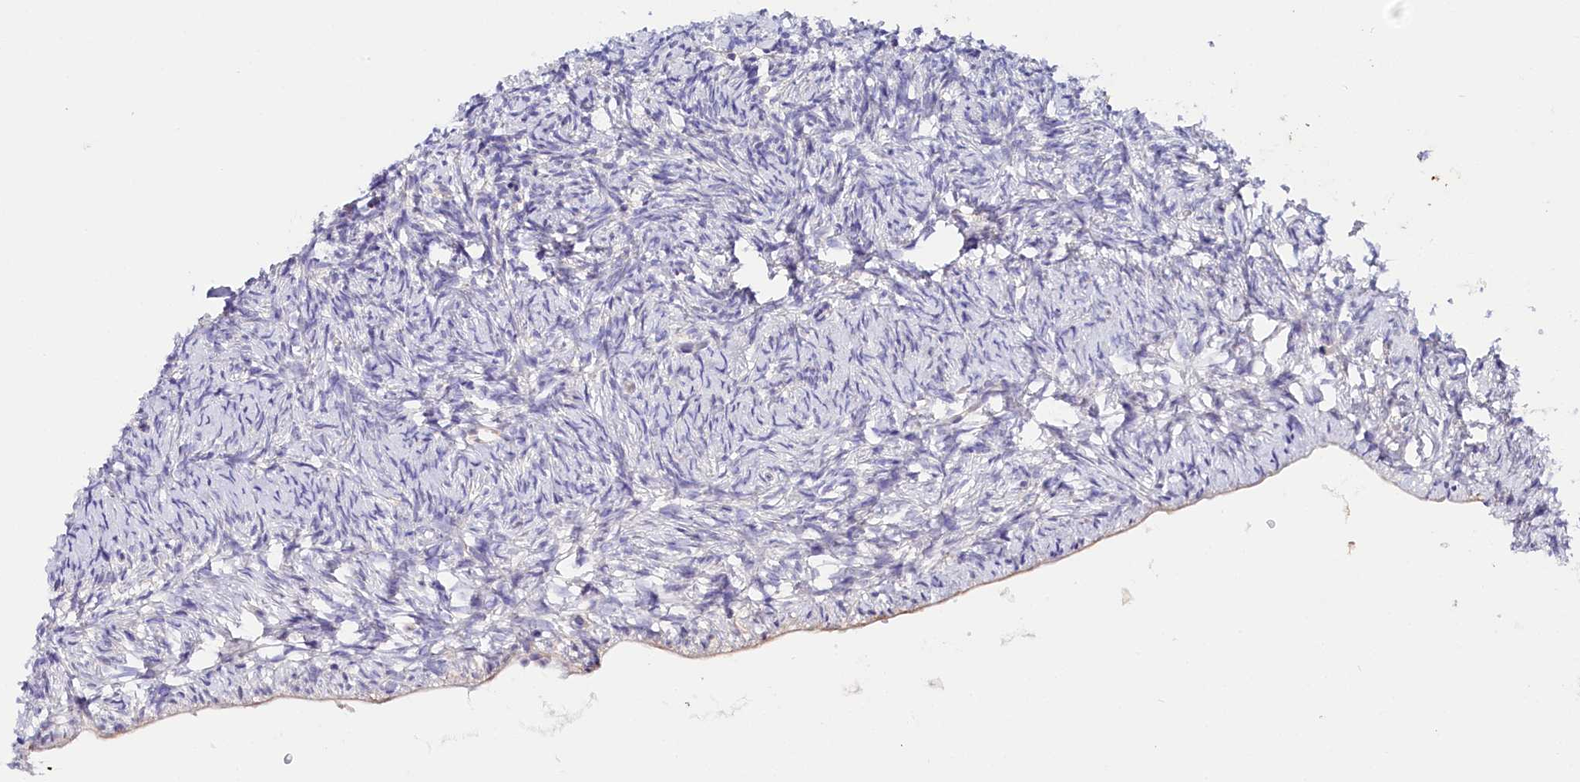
{"staining": {"intensity": "negative", "quantity": "none", "location": "none"}, "tissue": "ovary", "cell_type": "Ovarian stroma cells", "image_type": "normal", "snomed": [{"axis": "morphology", "description": "Normal tissue, NOS"}, {"axis": "topography", "description": "Ovary"}], "caption": "Image shows no significant protein staining in ovarian stroma cells of benign ovary. The staining was performed using DAB to visualize the protein expression in brown, while the nuclei were stained in blue with hematoxylin (Magnification: 20x).", "gene": "KATNB1", "patient": {"sex": "female", "age": 51}}